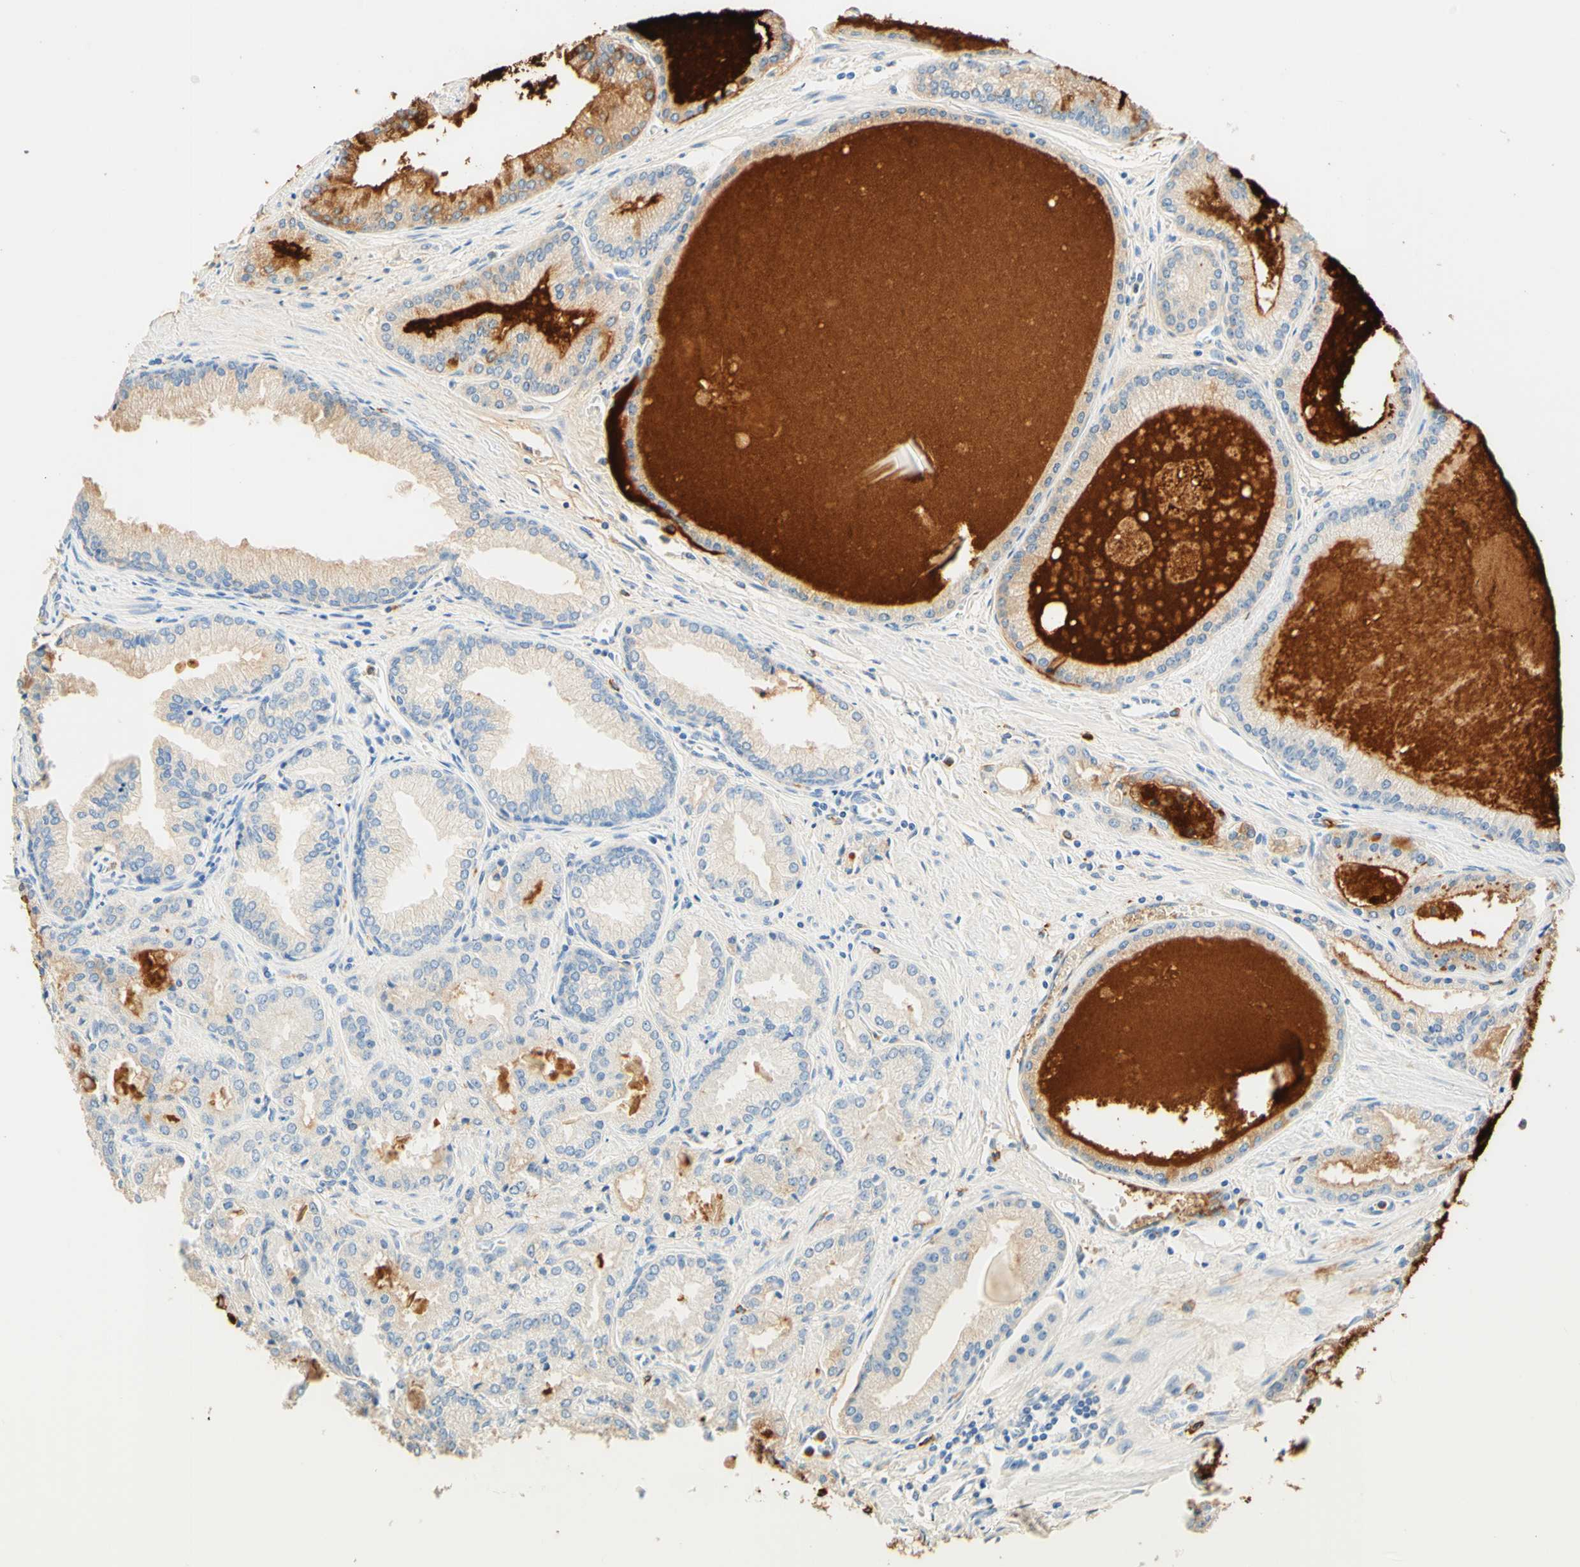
{"staining": {"intensity": "moderate", "quantity": "<25%", "location": "cytoplasmic/membranous"}, "tissue": "prostate cancer", "cell_type": "Tumor cells", "image_type": "cancer", "snomed": [{"axis": "morphology", "description": "Adenocarcinoma, Low grade"}, {"axis": "topography", "description": "Prostate"}], "caption": "An immunohistochemistry image of tumor tissue is shown. Protein staining in brown labels moderate cytoplasmic/membranous positivity in prostate cancer within tumor cells. (brown staining indicates protein expression, while blue staining denotes nuclei).", "gene": "CD63", "patient": {"sex": "male", "age": 59}}